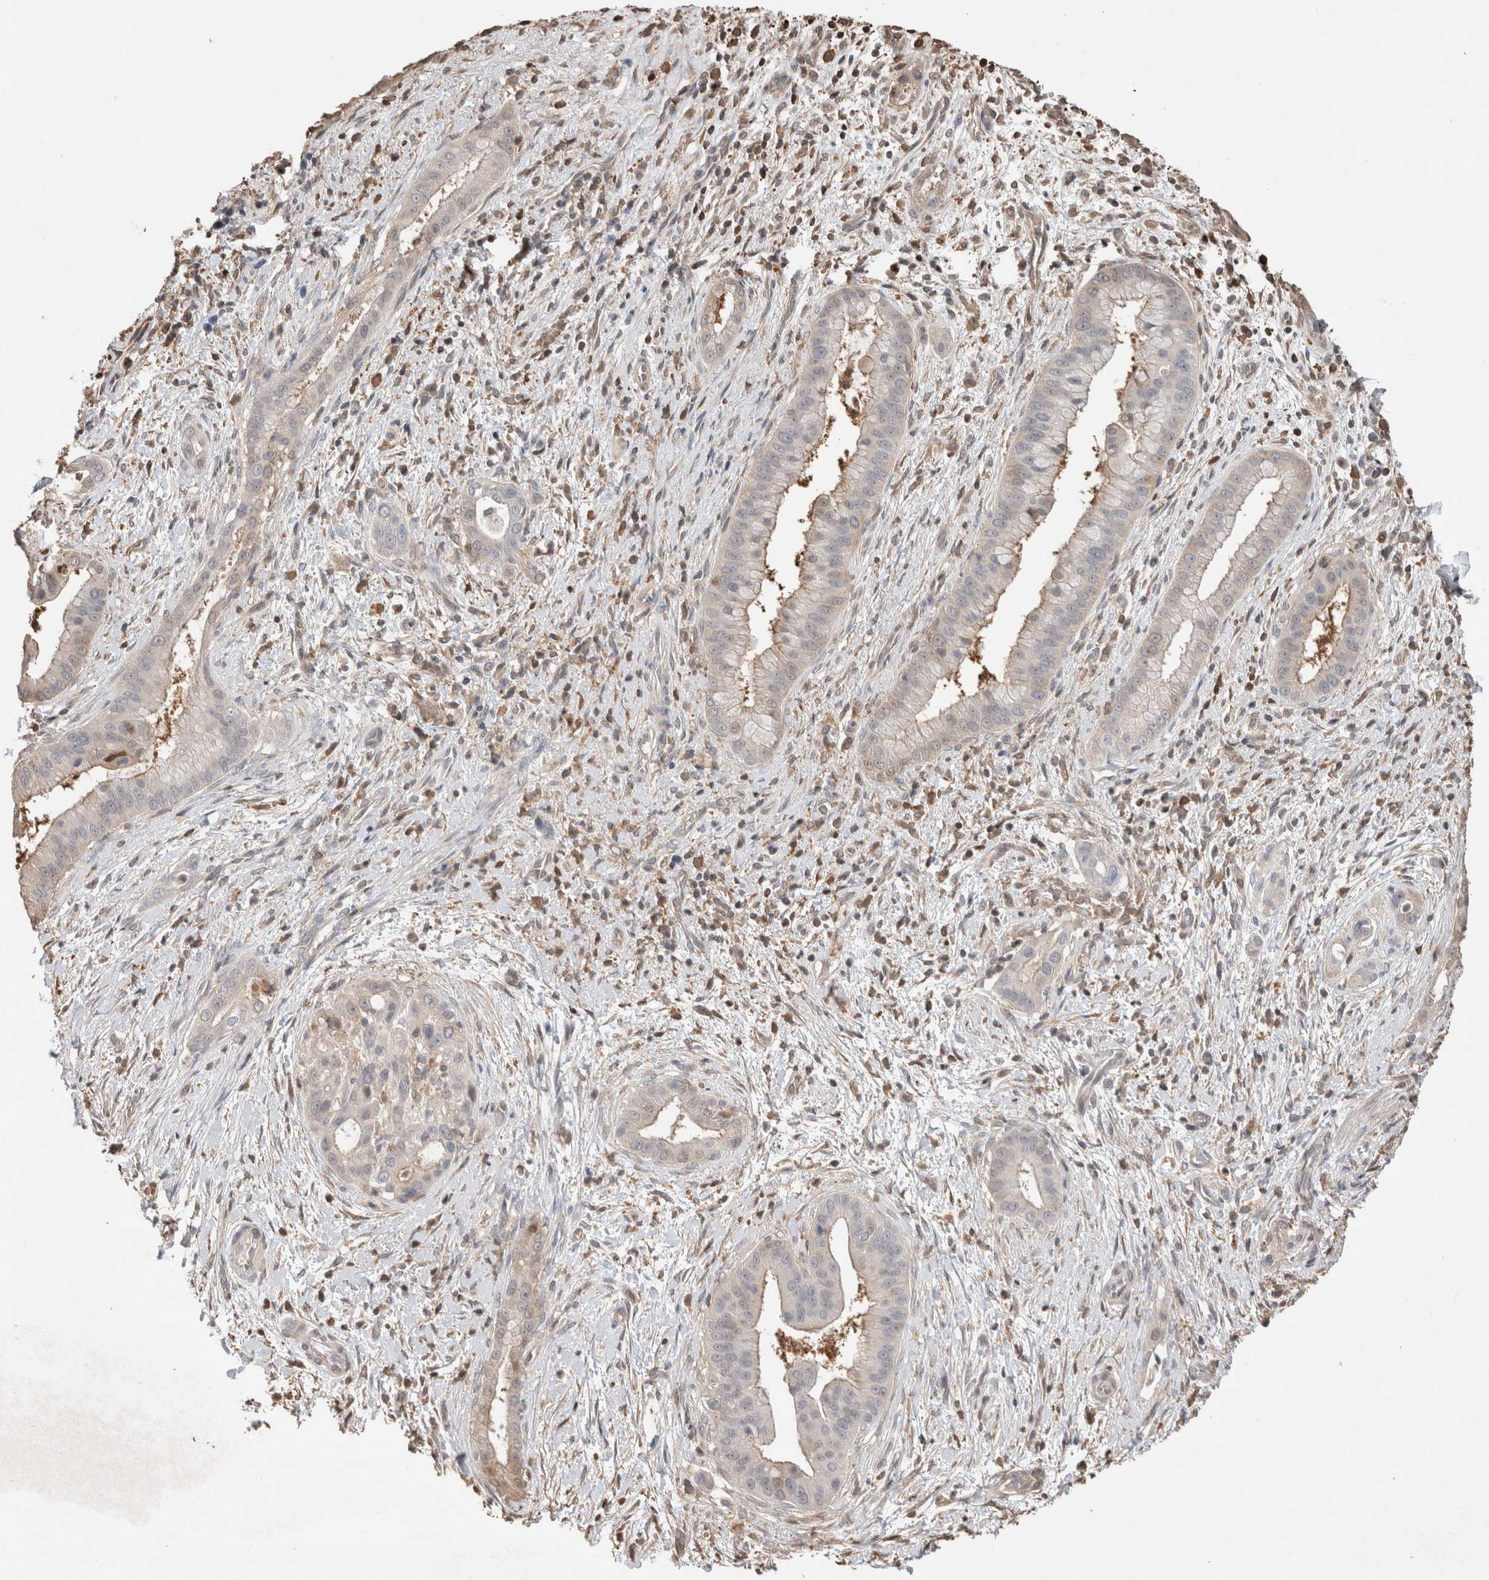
{"staining": {"intensity": "negative", "quantity": "none", "location": "none"}, "tissue": "liver cancer", "cell_type": "Tumor cells", "image_type": "cancer", "snomed": [{"axis": "morphology", "description": "Cholangiocarcinoma"}, {"axis": "topography", "description": "Liver"}], "caption": "There is no significant expression in tumor cells of liver cancer (cholangiocarcinoma). (DAB IHC with hematoxylin counter stain).", "gene": "TRIM5", "patient": {"sex": "female", "age": 54}}